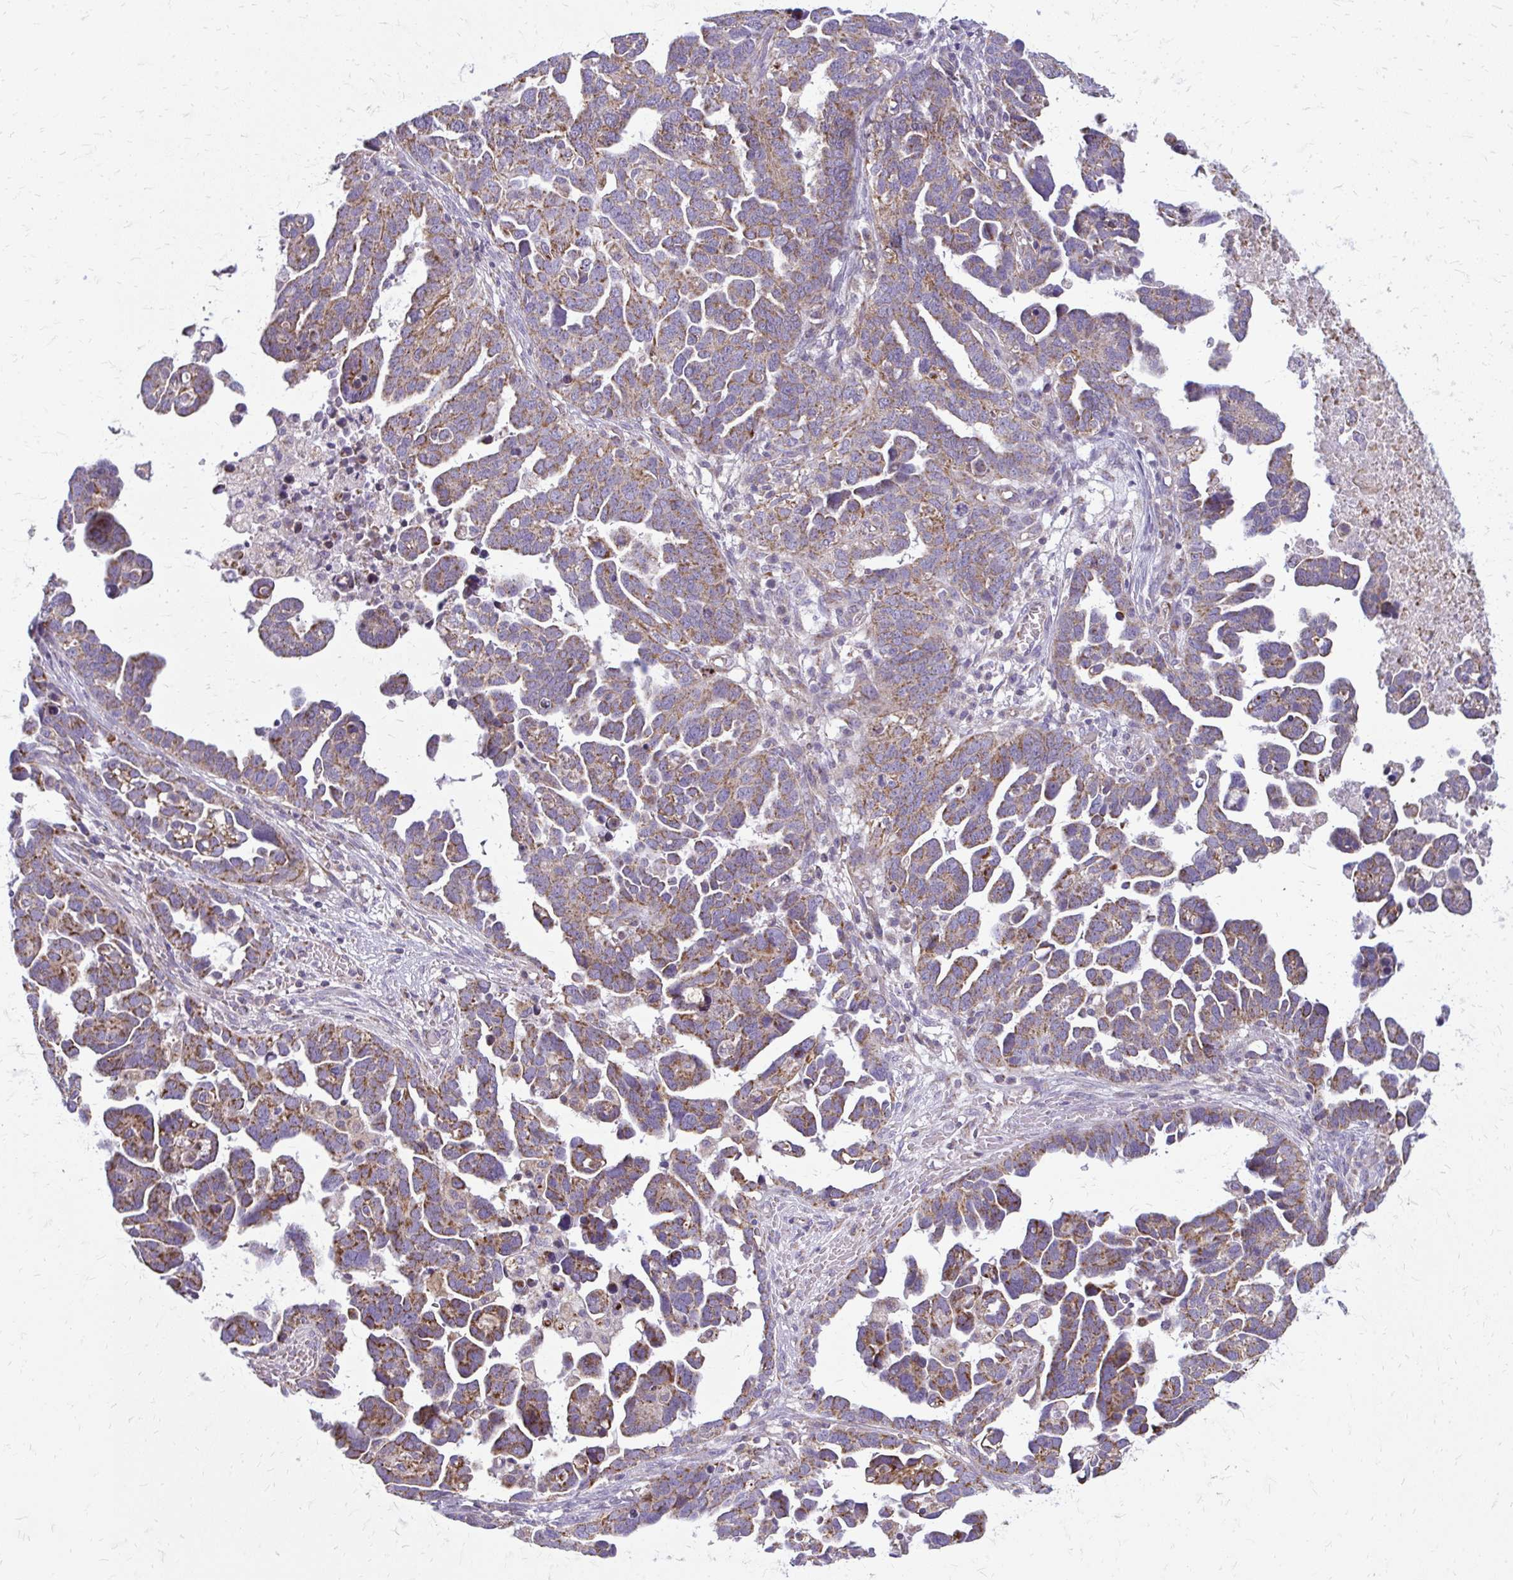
{"staining": {"intensity": "moderate", "quantity": ">75%", "location": "cytoplasmic/membranous"}, "tissue": "ovarian cancer", "cell_type": "Tumor cells", "image_type": "cancer", "snomed": [{"axis": "morphology", "description": "Cystadenocarcinoma, serous, NOS"}, {"axis": "topography", "description": "Ovary"}], "caption": "High-power microscopy captured an IHC histopathology image of ovarian cancer, revealing moderate cytoplasmic/membranous staining in approximately >75% of tumor cells.", "gene": "IFIT1", "patient": {"sex": "female", "age": 54}}